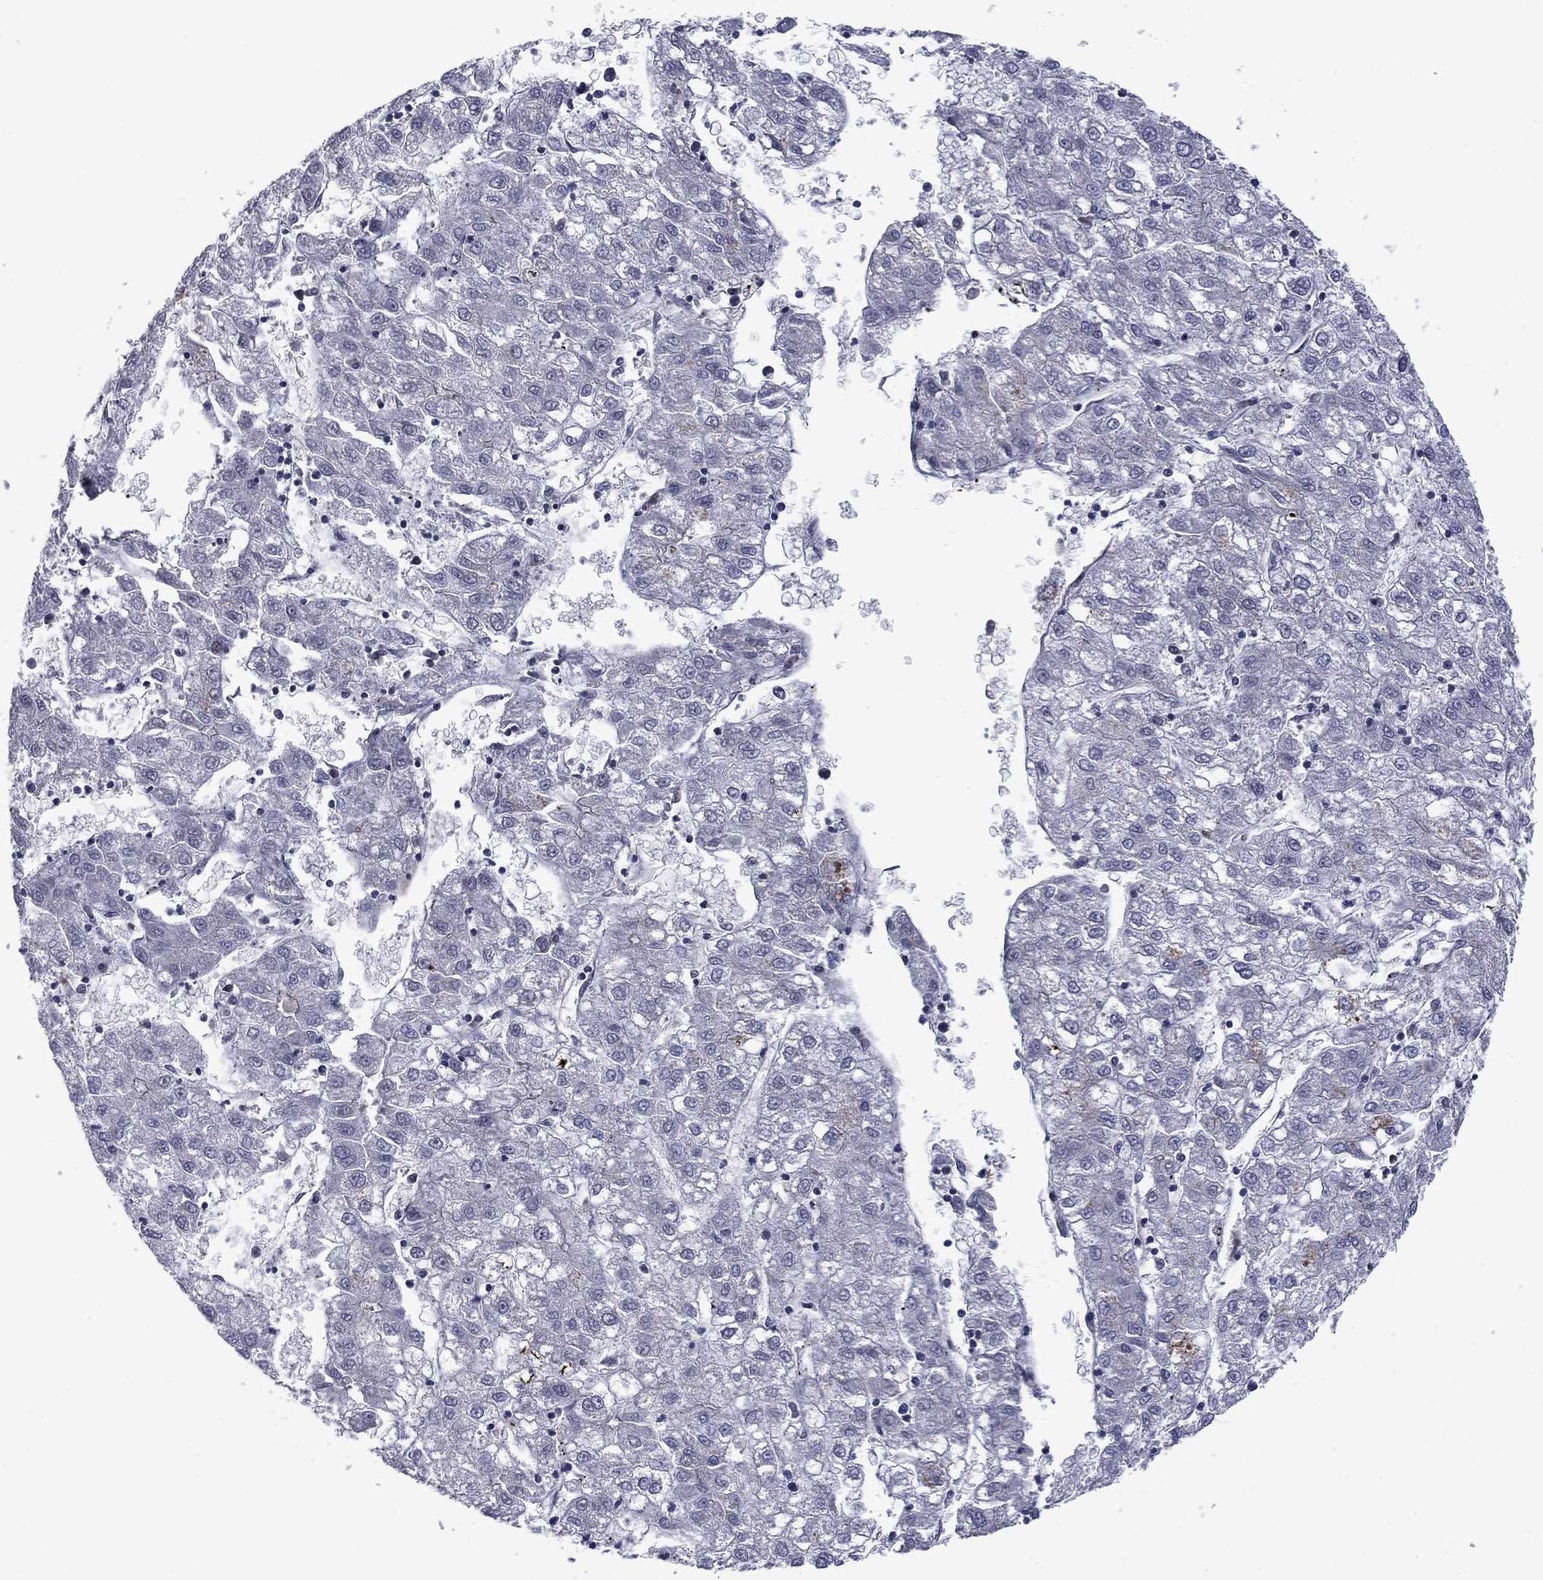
{"staining": {"intensity": "negative", "quantity": "none", "location": "none"}, "tissue": "liver cancer", "cell_type": "Tumor cells", "image_type": "cancer", "snomed": [{"axis": "morphology", "description": "Carcinoma, Hepatocellular, NOS"}, {"axis": "topography", "description": "Liver"}], "caption": "Tumor cells are negative for protein expression in human liver cancer (hepatocellular carcinoma). (DAB (3,3'-diaminobenzidine) immunohistochemistry visualized using brightfield microscopy, high magnification).", "gene": "MIOS", "patient": {"sex": "male", "age": 72}}